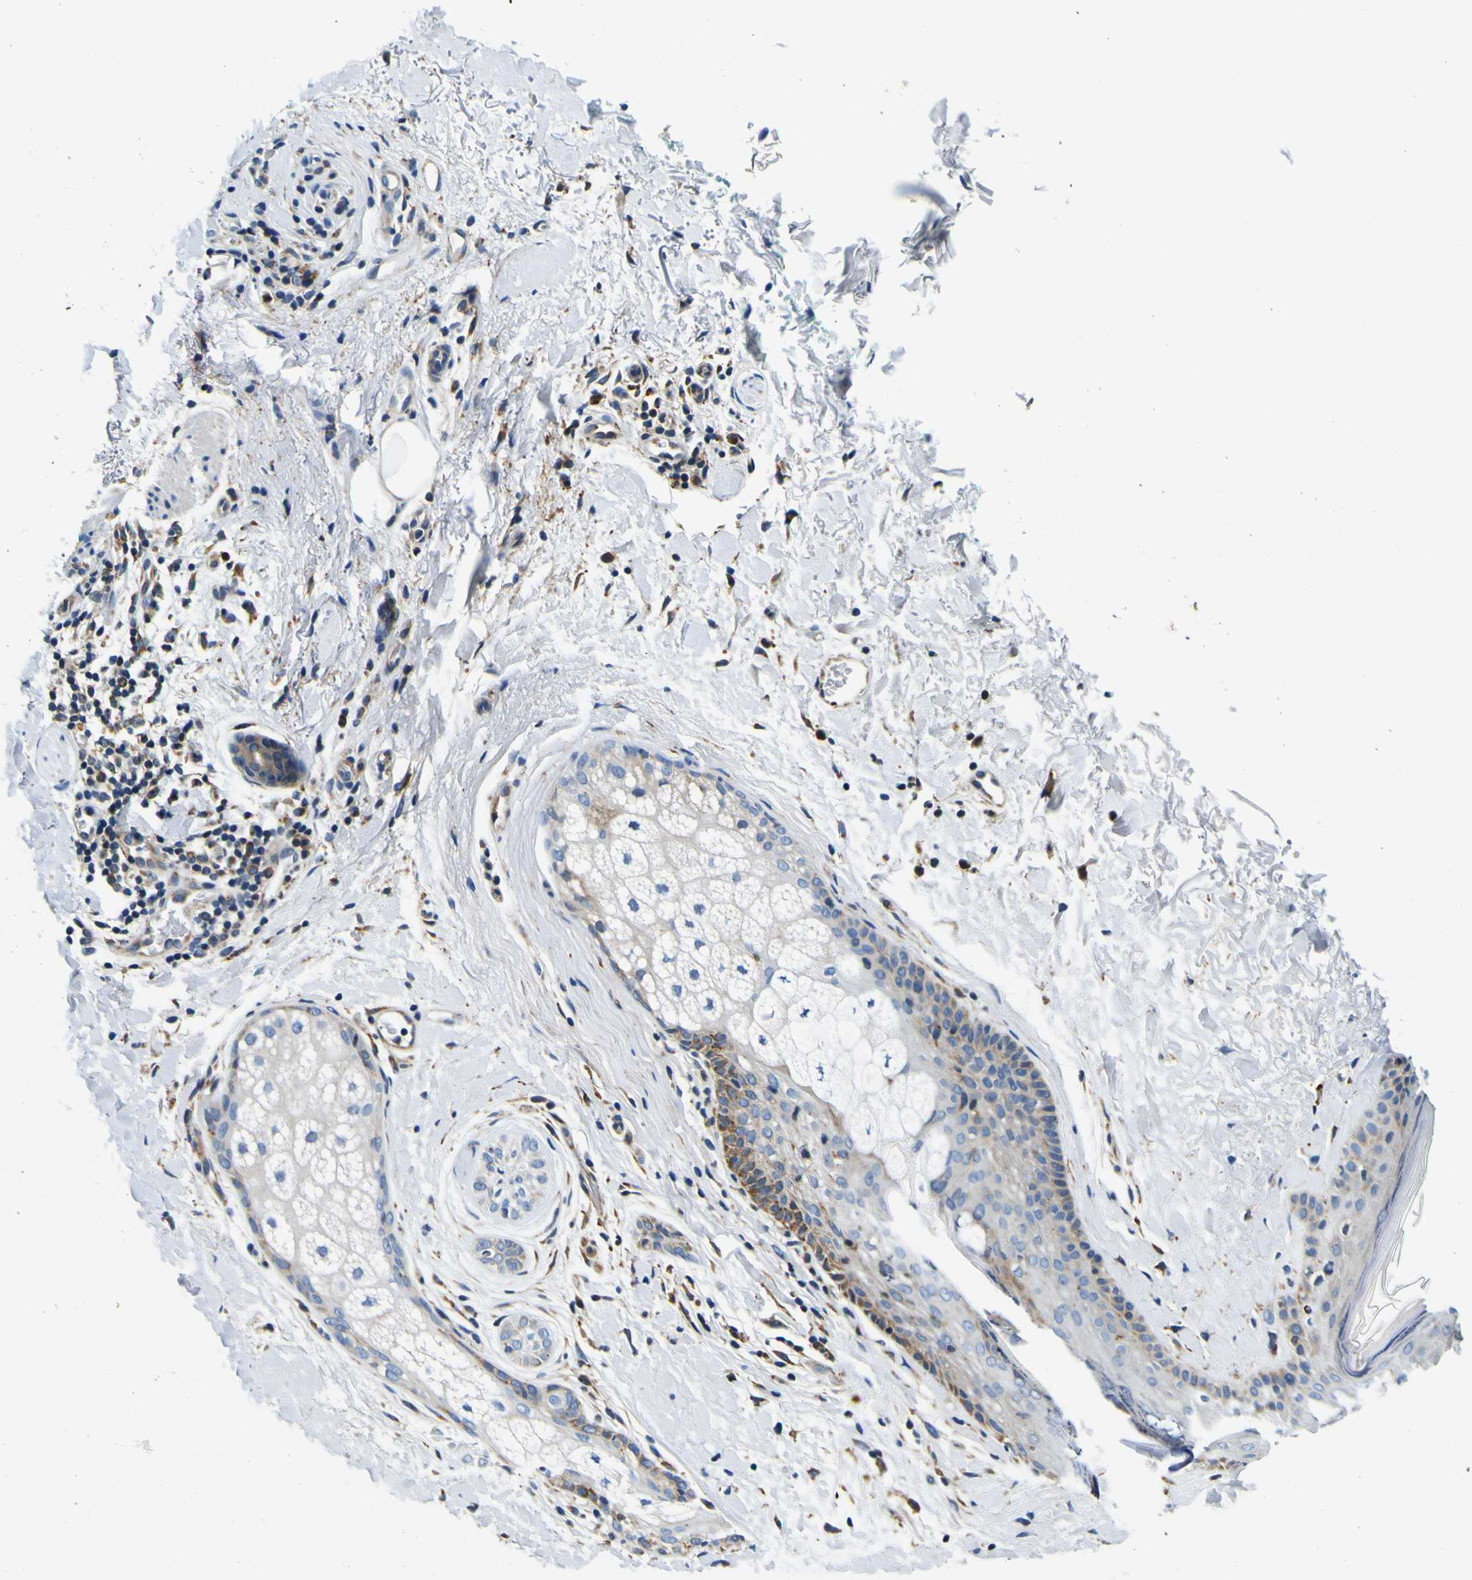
{"staining": {"intensity": "negative", "quantity": "none", "location": "none"}, "tissue": "skin cancer", "cell_type": "Tumor cells", "image_type": "cancer", "snomed": [{"axis": "morphology", "description": "Normal tissue, NOS"}, {"axis": "morphology", "description": "Basal cell carcinoma"}, {"axis": "topography", "description": "Skin"}], "caption": "This is a photomicrograph of immunohistochemistry staining of skin cancer (basal cell carcinoma), which shows no staining in tumor cells.", "gene": "NLRP3", "patient": {"sex": "female", "age": 71}}